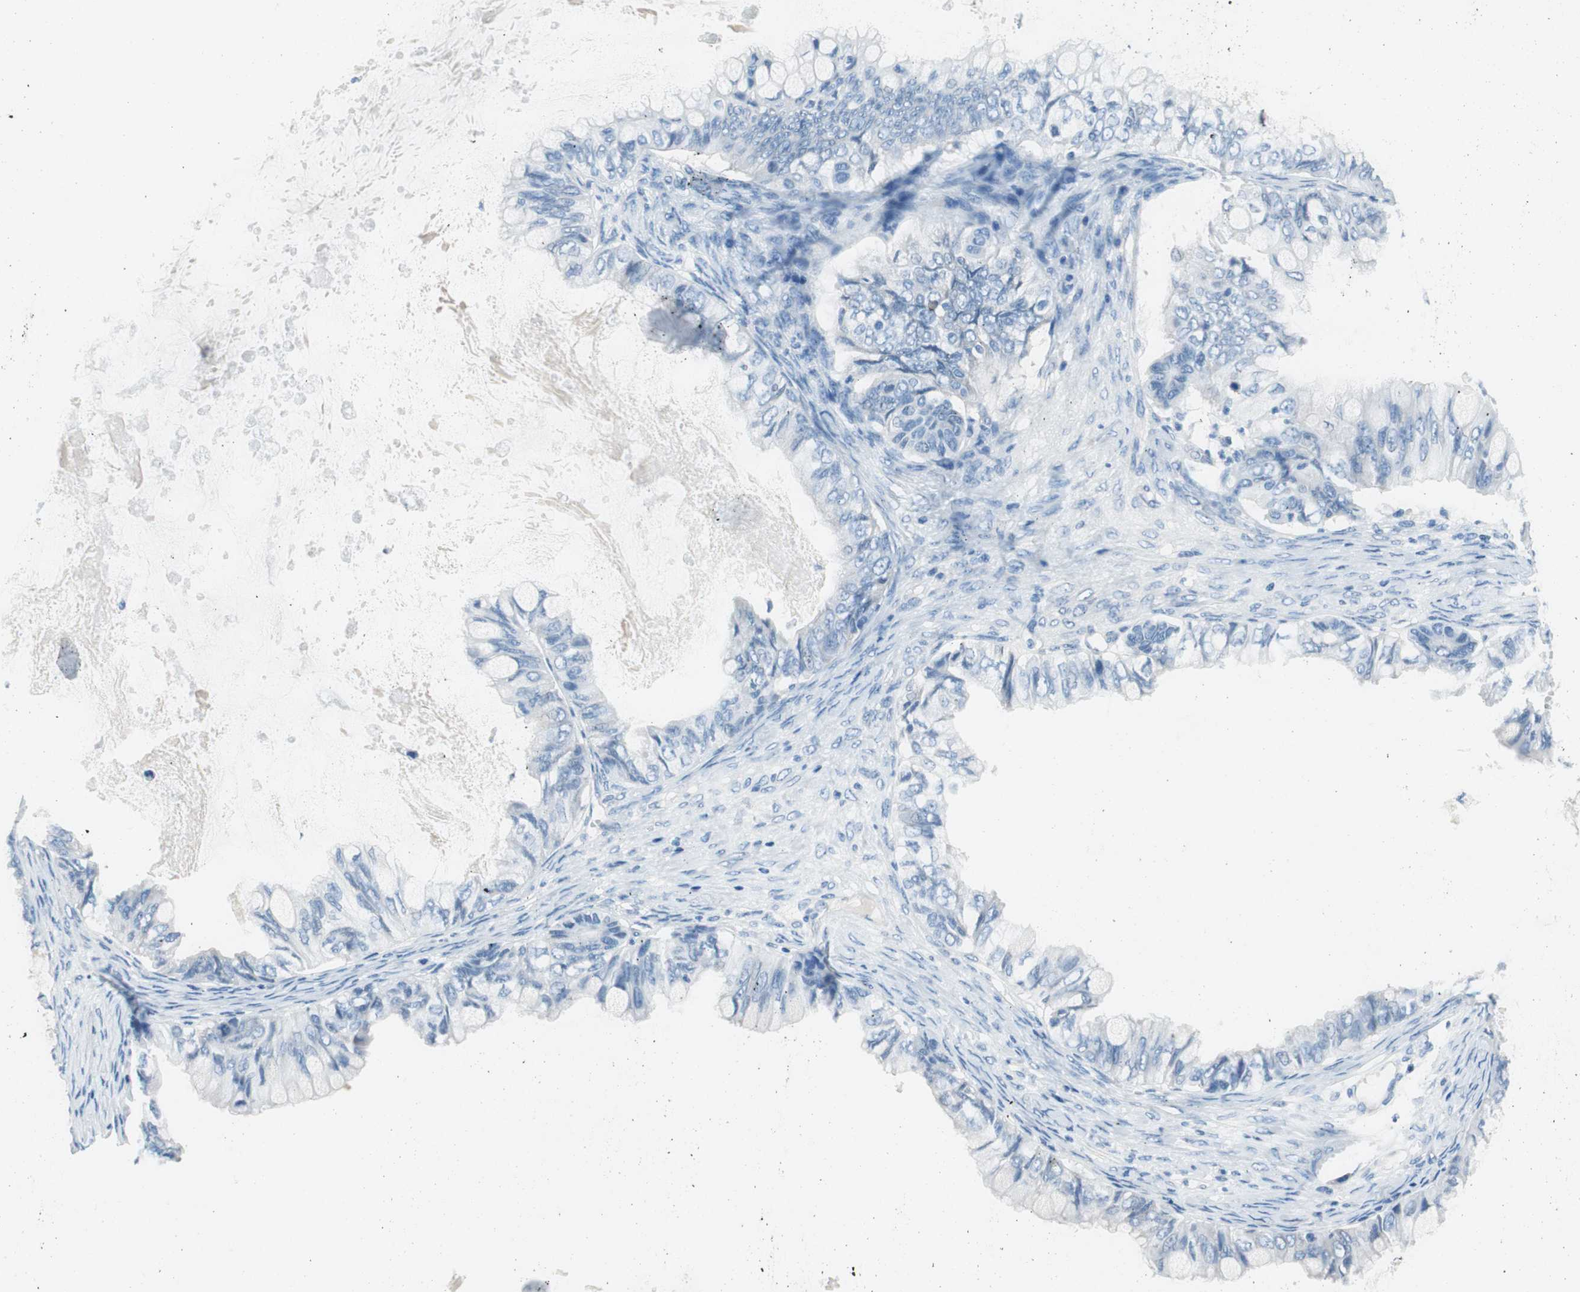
{"staining": {"intensity": "negative", "quantity": "none", "location": "none"}, "tissue": "ovarian cancer", "cell_type": "Tumor cells", "image_type": "cancer", "snomed": [{"axis": "morphology", "description": "Cystadenocarcinoma, mucinous, NOS"}, {"axis": "topography", "description": "Ovary"}], "caption": "High magnification brightfield microscopy of ovarian cancer (mucinous cystadenocarcinoma) stained with DAB (brown) and counterstained with hematoxylin (blue): tumor cells show no significant positivity.", "gene": "EVA1A", "patient": {"sex": "female", "age": 80}}